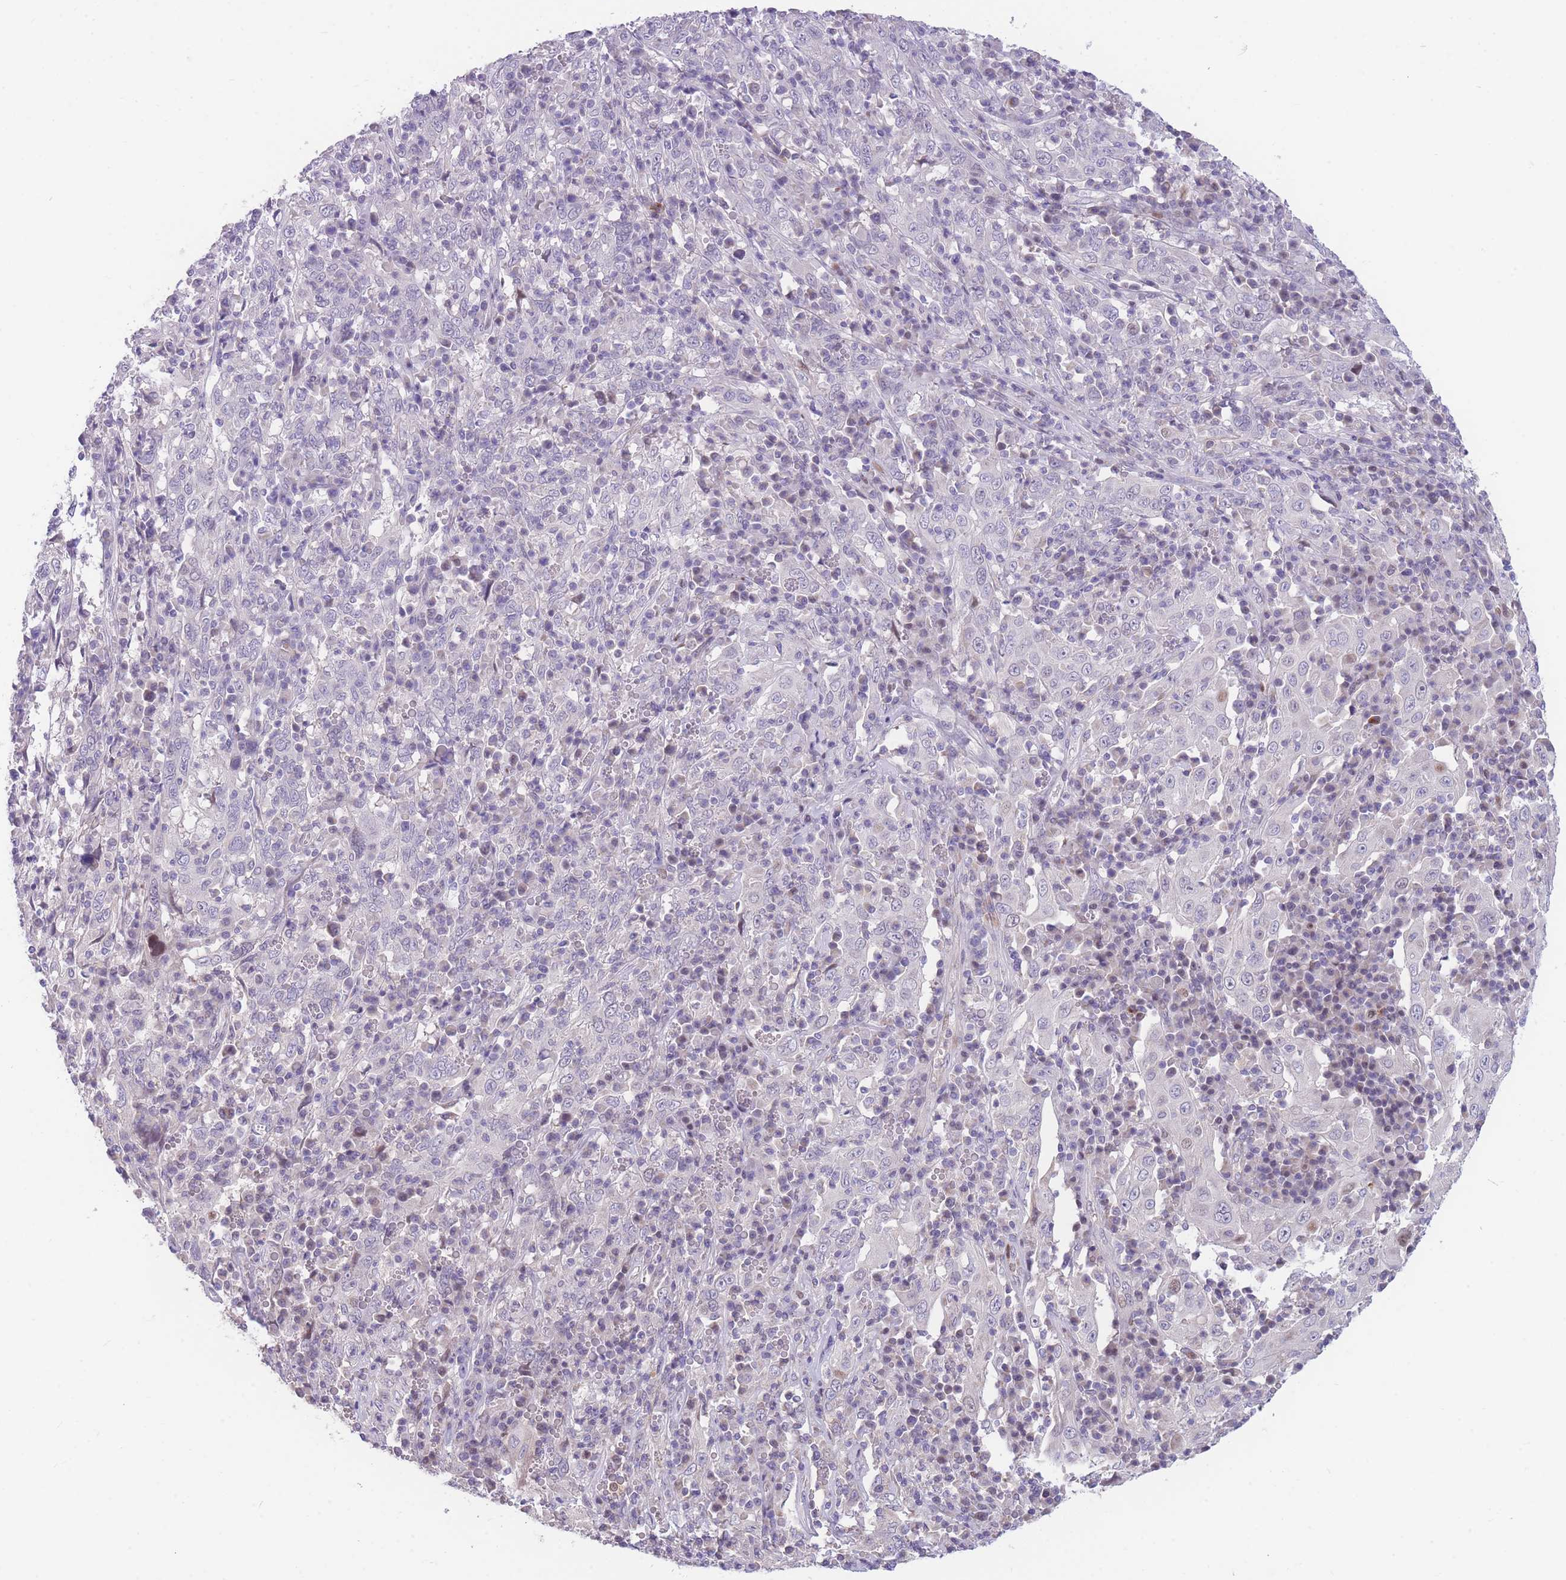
{"staining": {"intensity": "negative", "quantity": "none", "location": "none"}, "tissue": "cervical cancer", "cell_type": "Tumor cells", "image_type": "cancer", "snomed": [{"axis": "morphology", "description": "Squamous cell carcinoma, NOS"}, {"axis": "topography", "description": "Cervix"}], "caption": "There is no significant staining in tumor cells of squamous cell carcinoma (cervical).", "gene": "SHCBP1", "patient": {"sex": "female", "age": 46}}